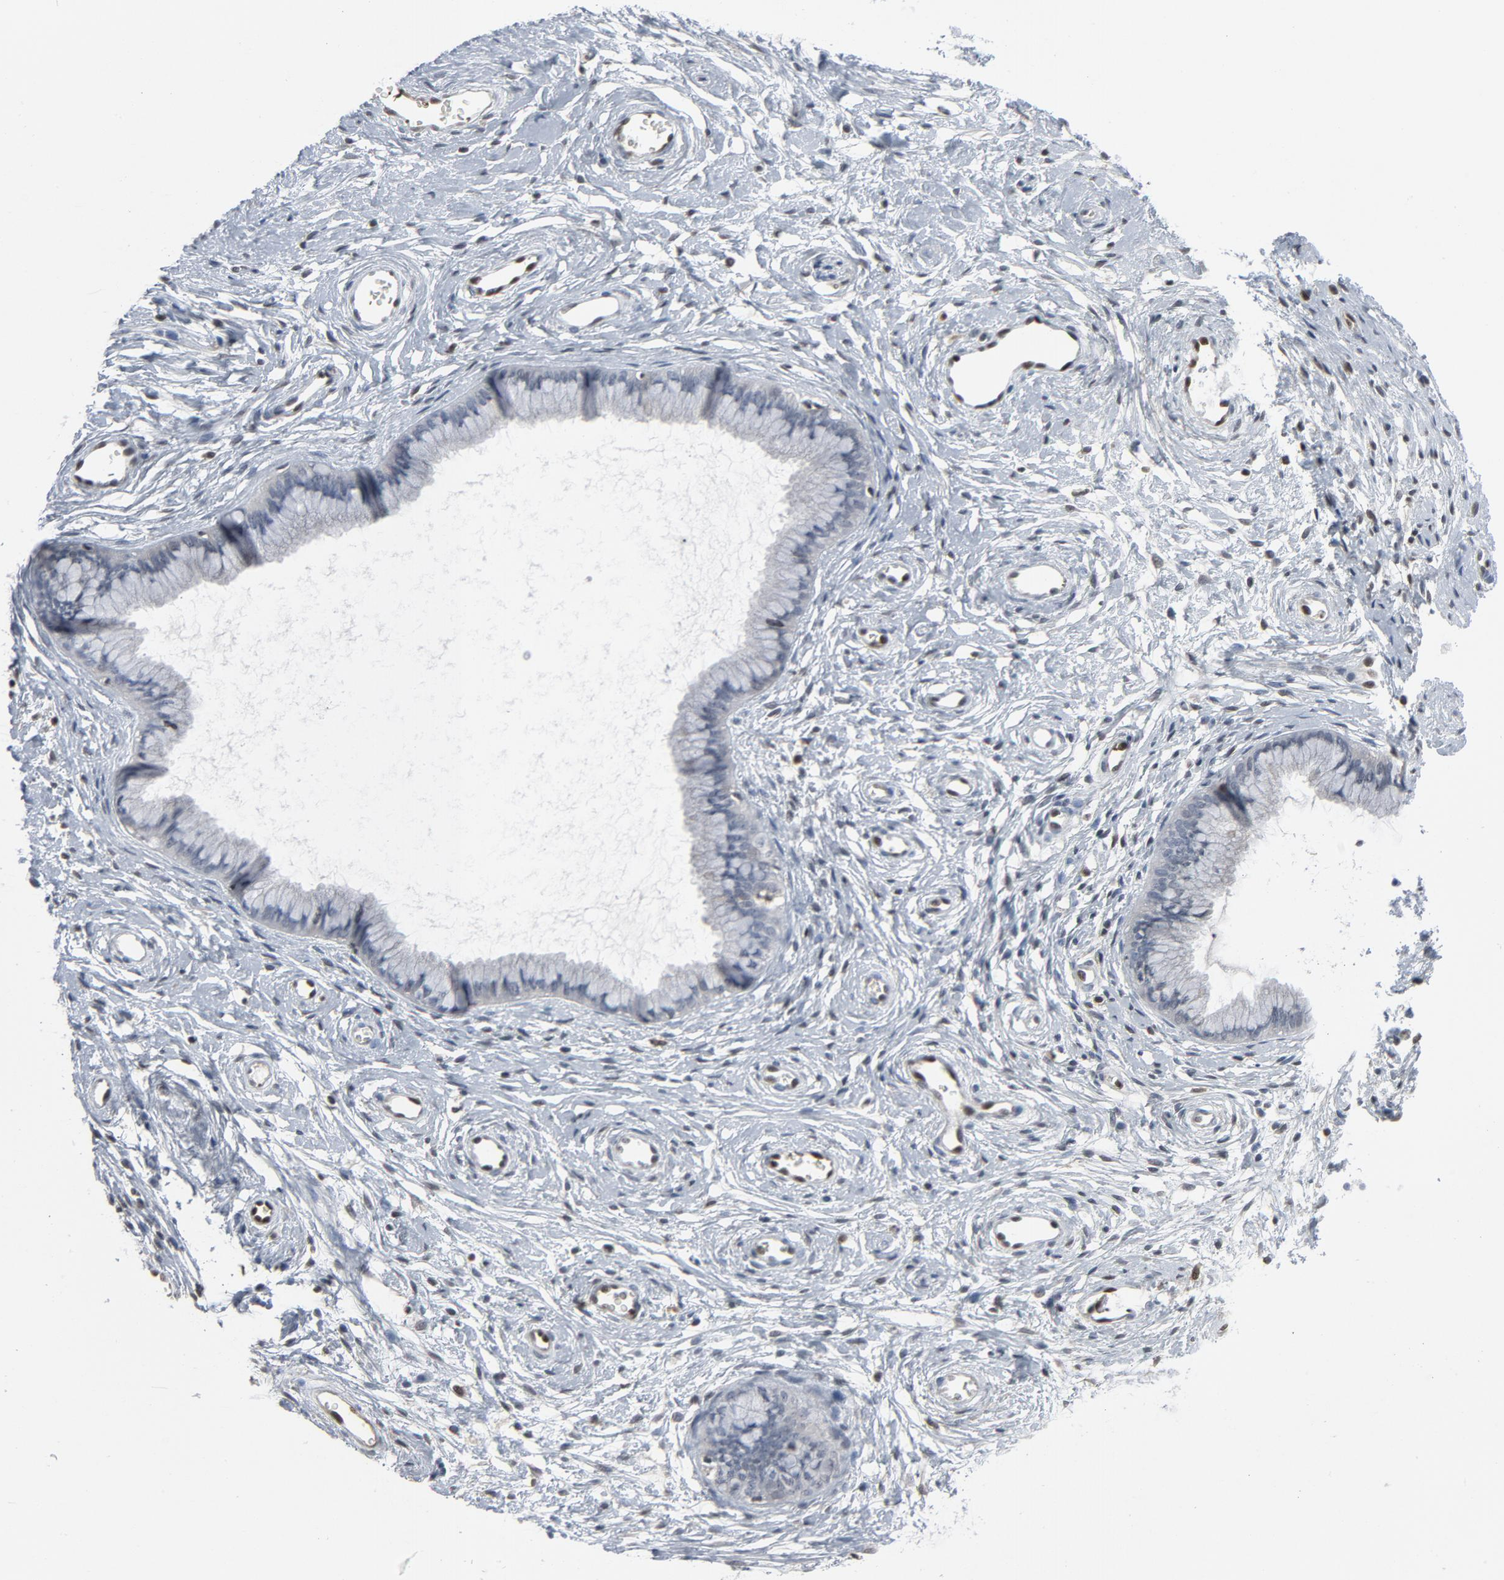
{"staining": {"intensity": "negative", "quantity": "none", "location": "none"}, "tissue": "cervix", "cell_type": "Glandular cells", "image_type": "normal", "snomed": [{"axis": "morphology", "description": "Normal tissue, NOS"}, {"axis": "topography", "description": "Cervix"}], "caption": "IHC image of unremarkable human cervix stained for a protein (brown), which reveals no staining in glandular cells.", "gene": "STAT5A", "patient": {"sex": "female", "age": 39}}